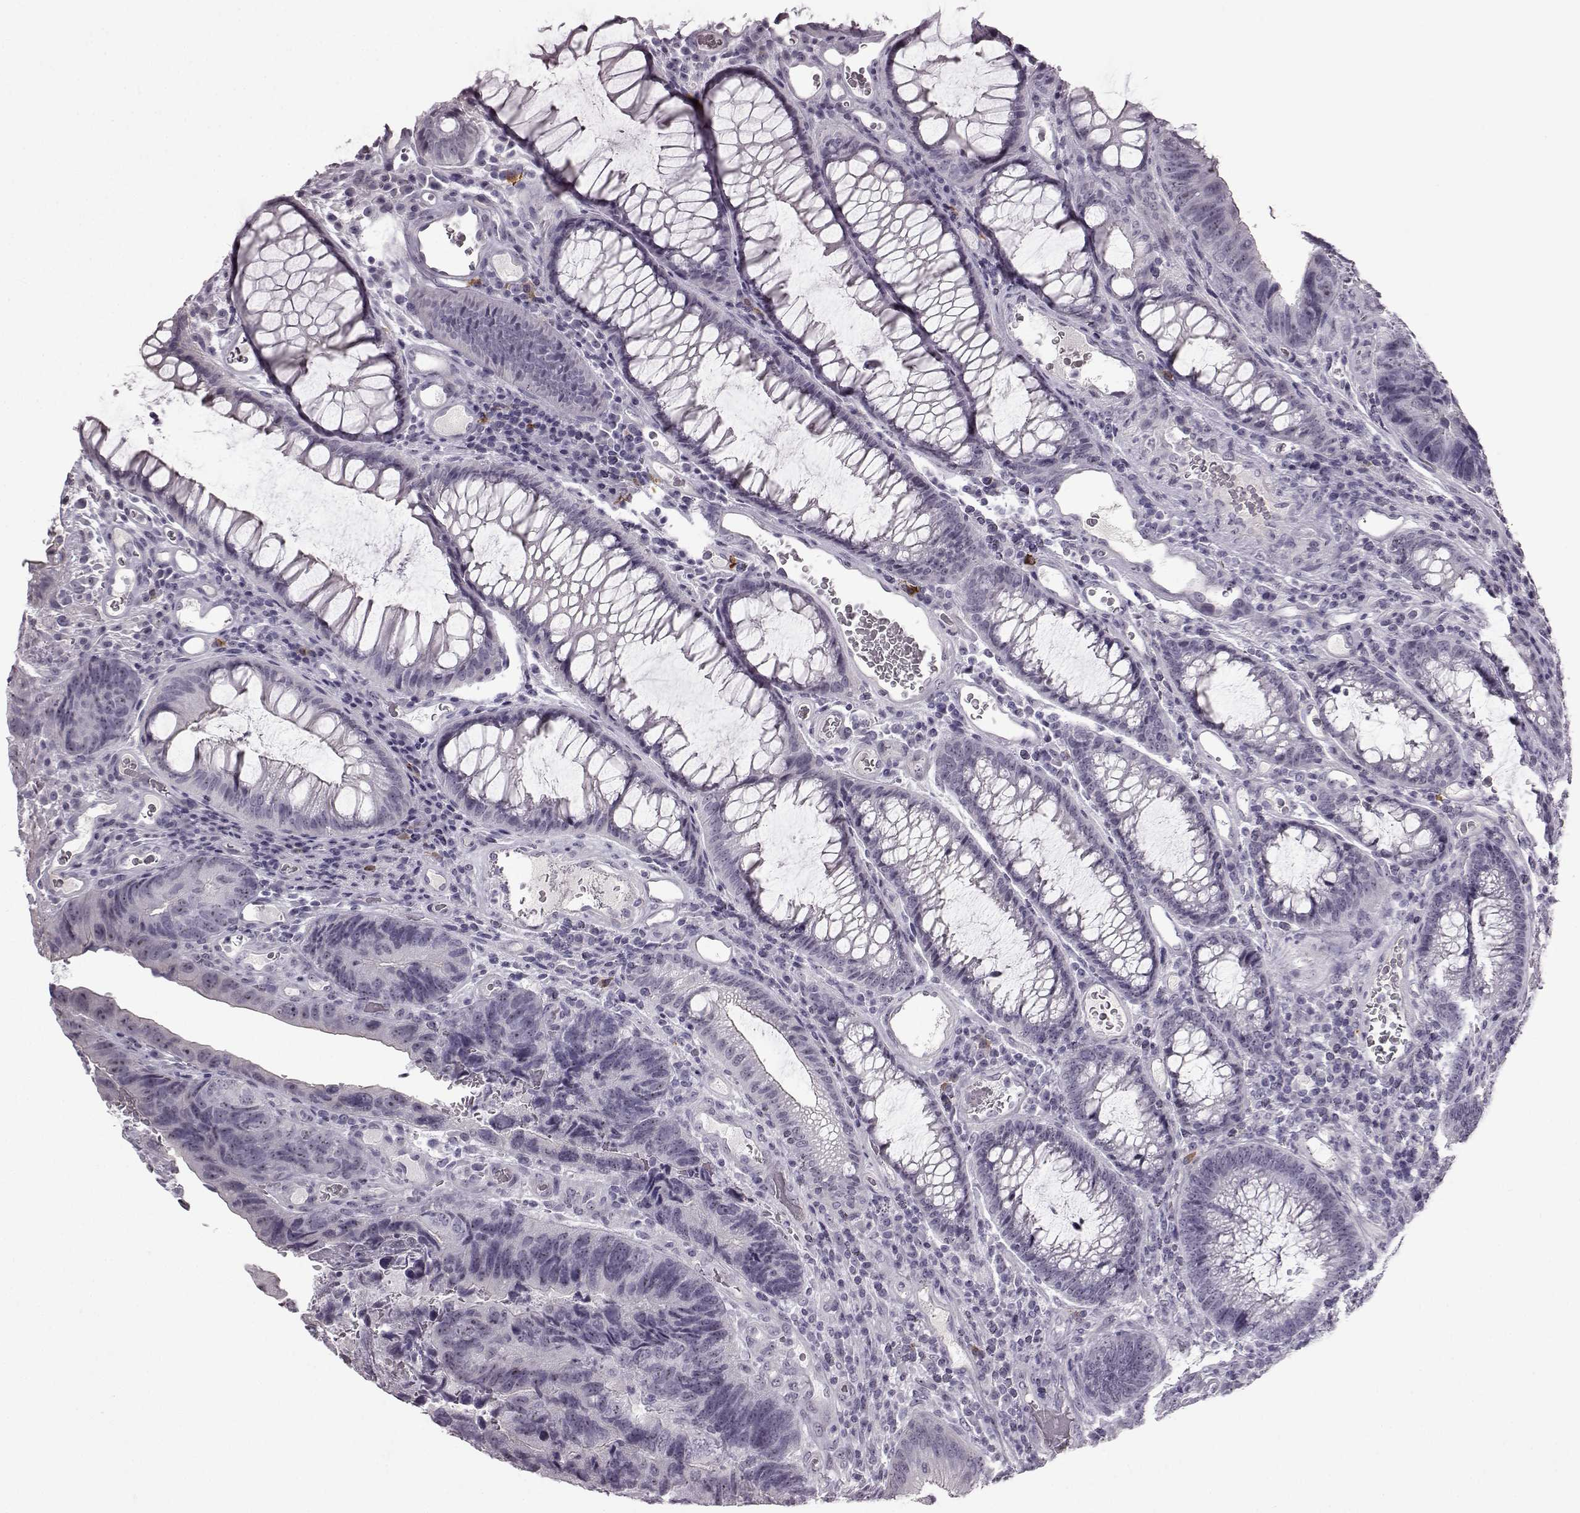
{"staining": {"intensity": "negative", "quantity": "none", "location": "none"}, "tissue": "colorectal cancer", "cell_type": "Tumor cells", "image_type": "cancer", "snomed": [{"axis": "morphology", "description": "Adenocarcinoma, NOS"}, {"axis": "topography", "description": "Colon"}], "caption": "Histopathology image shows no significant protein expression in tumor cells of colorectal adenocarcinoma. (DAB (3,3'-diaminobenzidine) immunohistochemistry (IHC) with hematoxylin counter stain).", "gene": "PRPH2", "patient": {"sex": "female", "age": 67}}